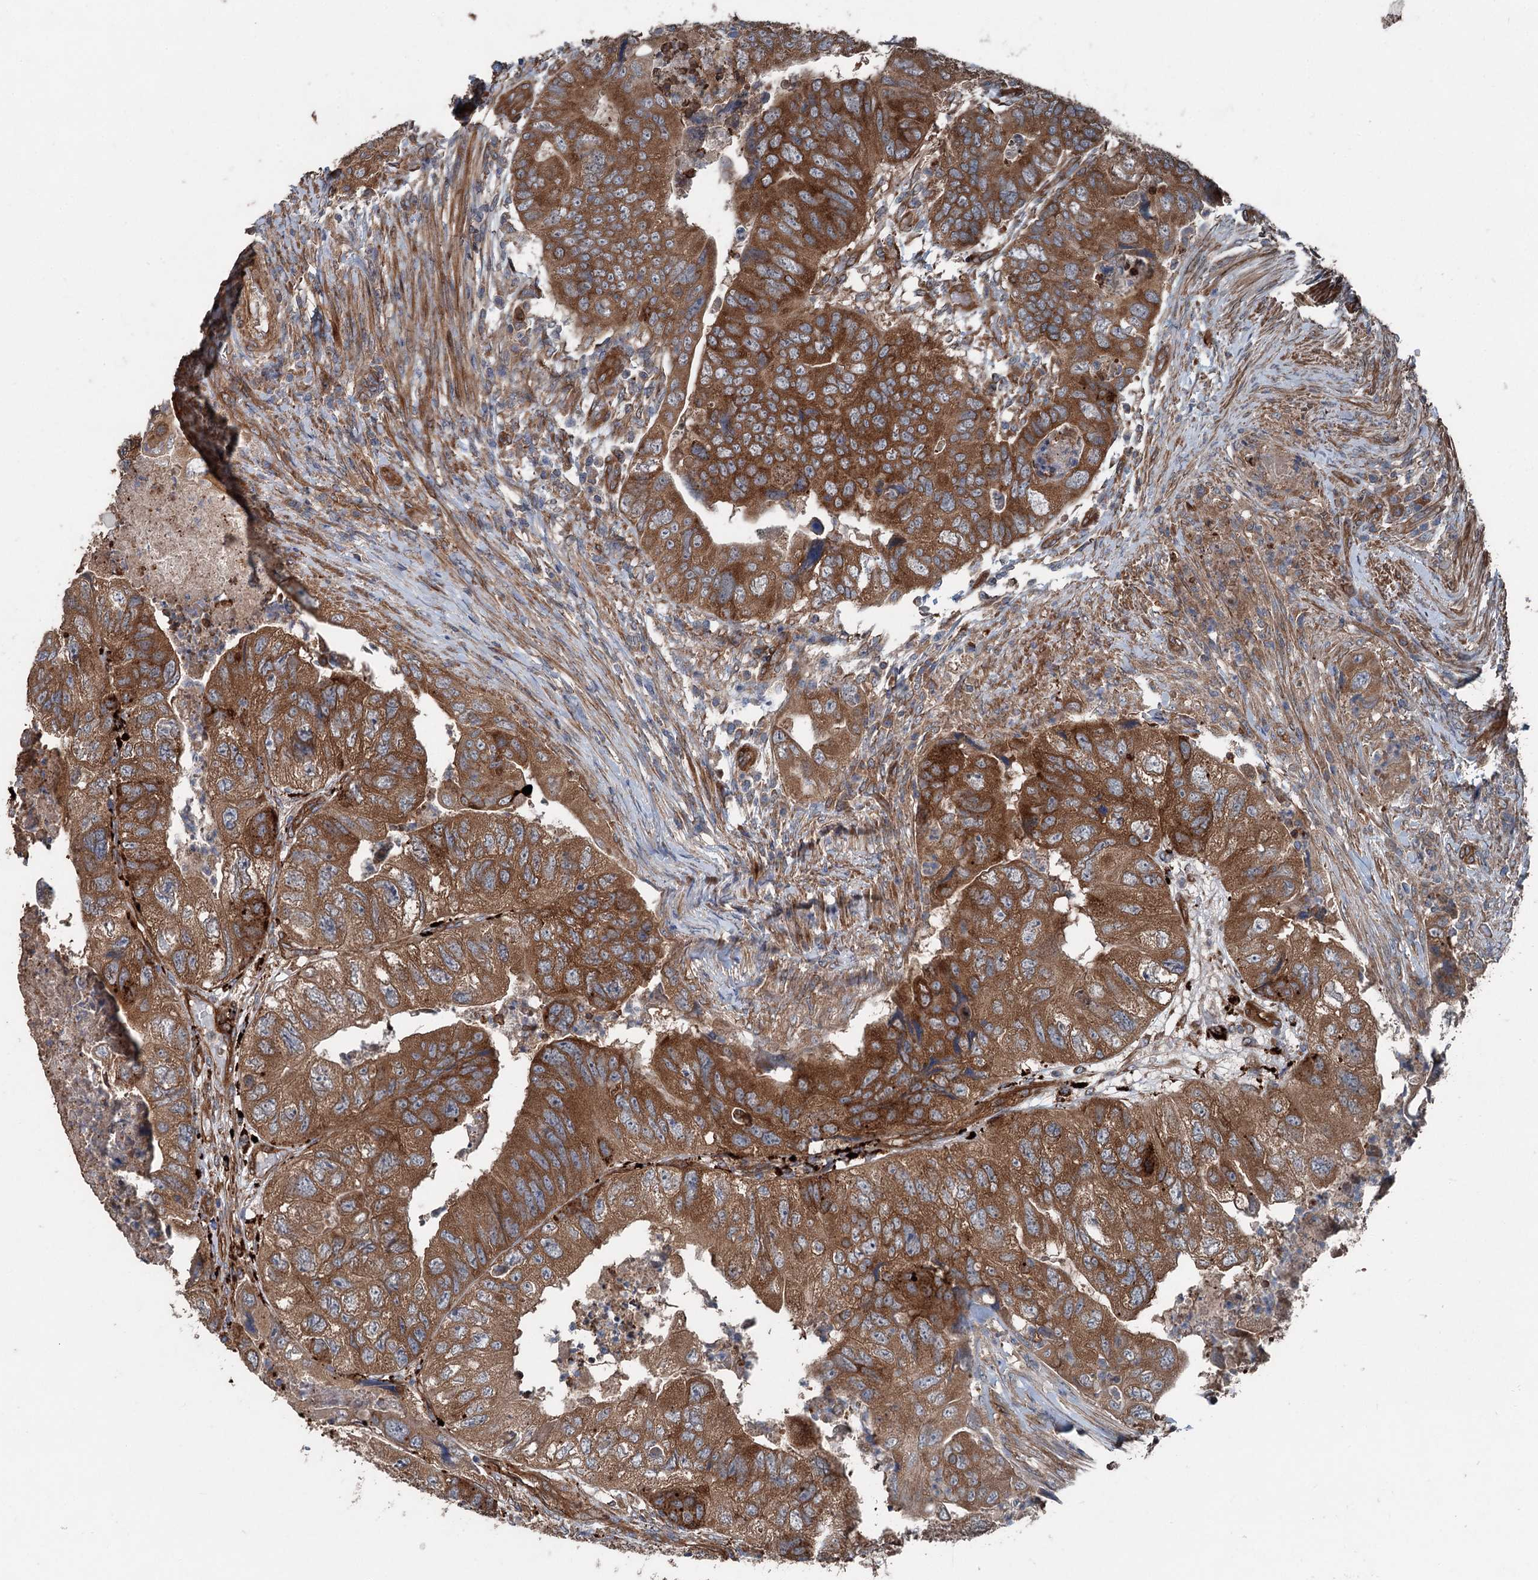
{"staining": {"intensity": "moderate", "quantity": ">75%", "location": "cytoplasmic/membranous"}, "tissue": "colorectal cancer", "cell_type": "Tumor cells", "image_type": "cancer", "snomed": [{"axis": "morphology", "description": "Adenocarcinoma, NOS"}, {"axis": "topography", "description": "Rectum"}], "caption": "This is a micrograph of immunohistochemistry staining of colorectal cancer (adenocarcinoma), which shows moderate positivity in the cytoplasmic/membranous of tumor cells.", "gene": "RNF214", "patient": {"sex": "male", "age": 63}}